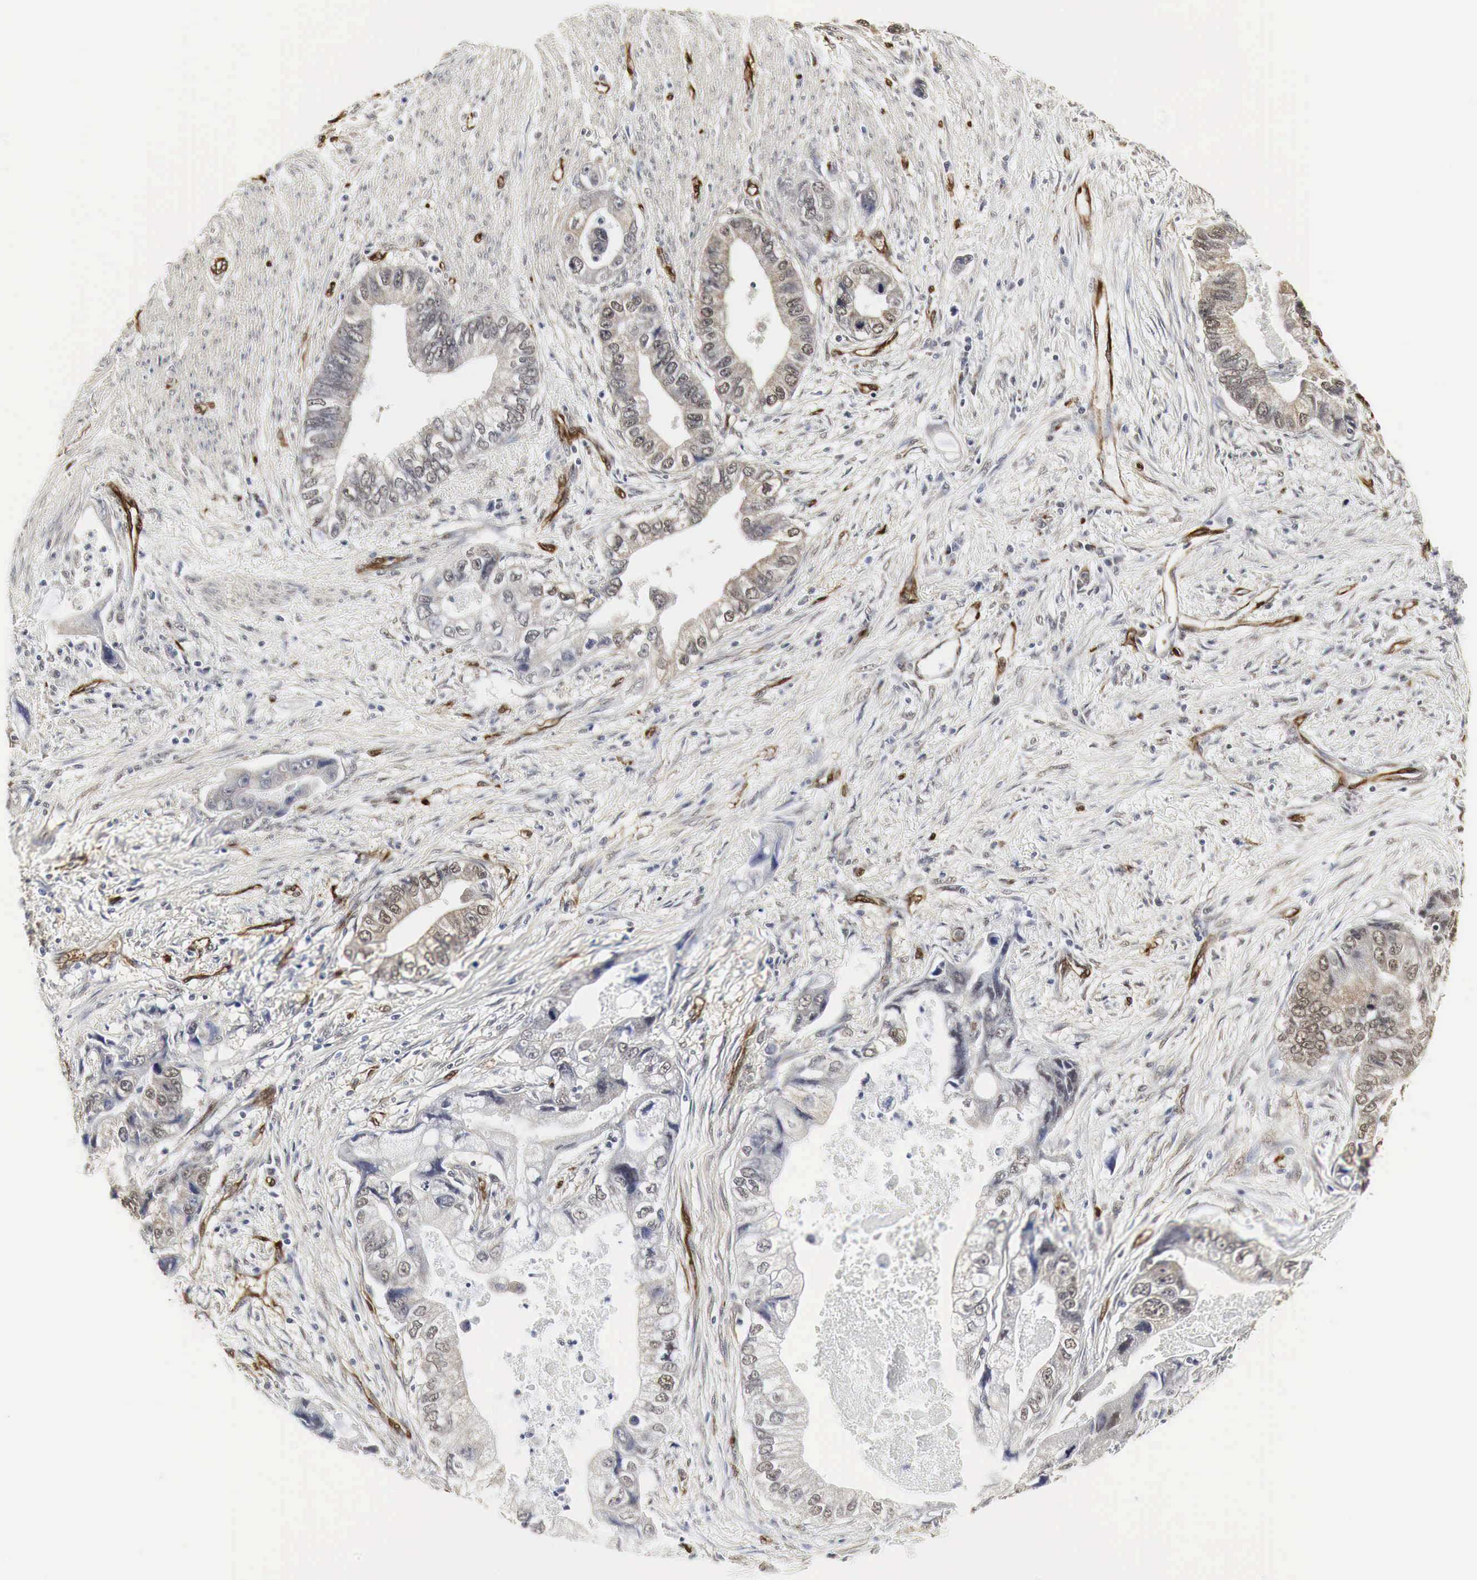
{"staining": {"intensity": "moderate", "quantity": "25%-75%", "location": "cytoplasmic/membranous,nuclear"}, "tissue": "pancreatic cancer", "cell_type": "Tumor cells", "image_type": "cancer", "snomed": [{"axis": "morphology", "description": "Adenocarcinoma, NOS"}, {"axis": "topography", "description": "Pancreas"}, {"axis": "topography", "description": "Stomach, upper"}], "caption": "An immunohistochemistry histopathology image of tumor tissue is shown. Protein staining in brown labels moderate cytoplasmic/membranous and nuclear positivity in pancreatic cancer within tumor cells. The staining is performed using DAB brown chromogen to label protein expression. The nuclei are counter-stained blue using hematoxylin.", "gene": "SPIN1", "patient": {"sex": "male", "age": 77}}